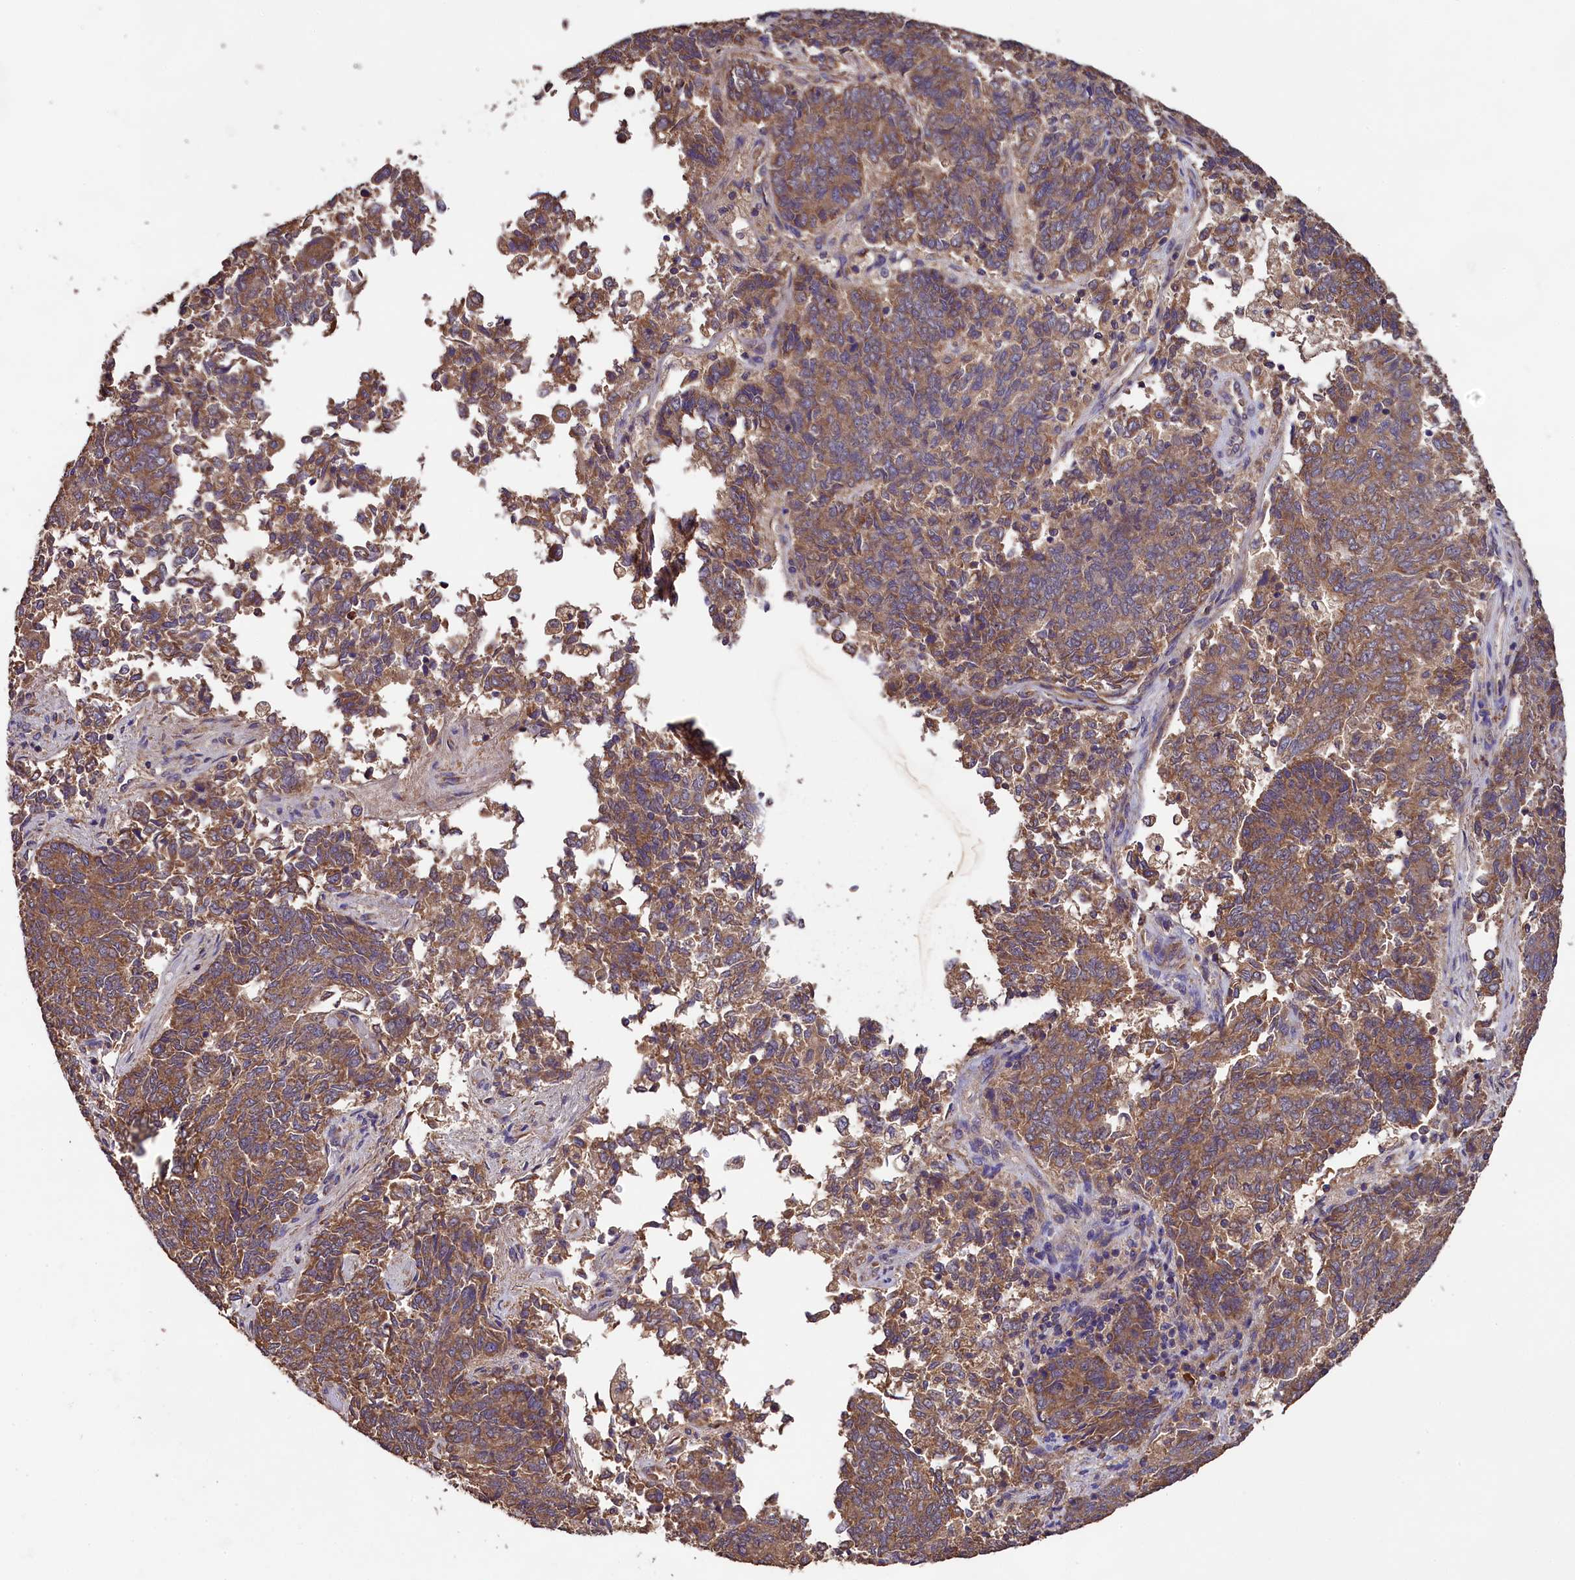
{"staining": {"intensity": "moderate", "quantity": ">75%", "location": "cytoplasmic/membranous"}, "tissue": "endometrial cancer", "cell_type": "Tumor cells", "image_type": "cancer", "snomed": [{"axis": "morphology", "description": "Adenocarcinoma, NOS"}, {"axis": "topography", "description": "Endometrium"}], "caption": "An immunohistochemistry photomicrograph of tumor tissue is shown. Protein staining in brown labels moderate cytoplasmic/membranous positivity in endometrial adenocarcinoma within tumor cells. The protein is shown in brown color, while the nuclei are stained blue.", "gene": "ENKD1", "patient": {"sex": "female", "age": 80}}